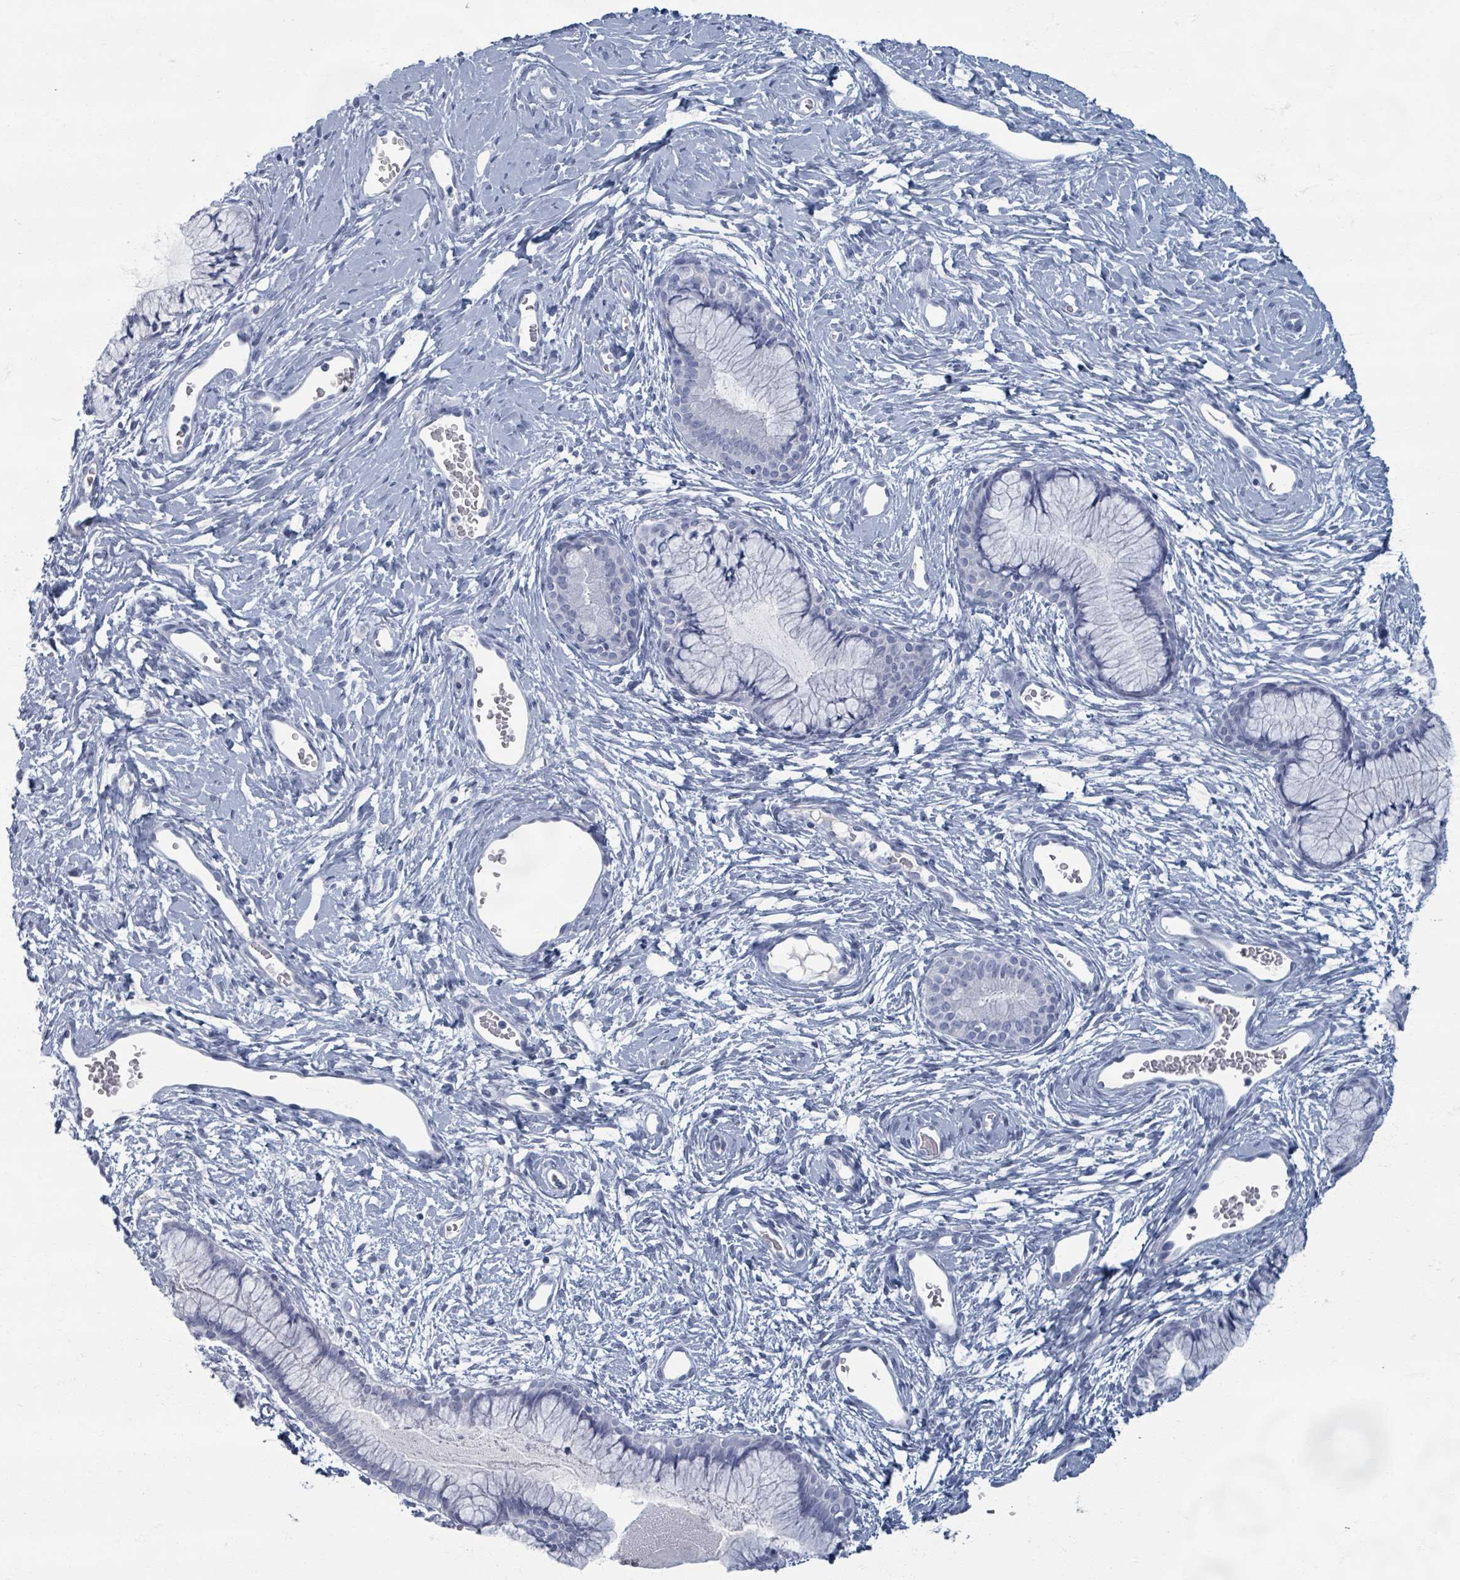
{"staining": {"intensity": "negative", "quantity": "none", "location": "none"}, "tissue": "cervix", "cell_type": "Glandular cells", "image_type": "normal", "snomed": [{"axis": "morphology", "description": "Normal tissue, NOS"}, {"axis": "topography", "description": "Cervix"}], "caption": "An image of human cervix is negative for staining in glandular cells. Nuclei are stained in blue.", "gene": "TAS2R1", "patient": {"sex": "female", "age": 42}}